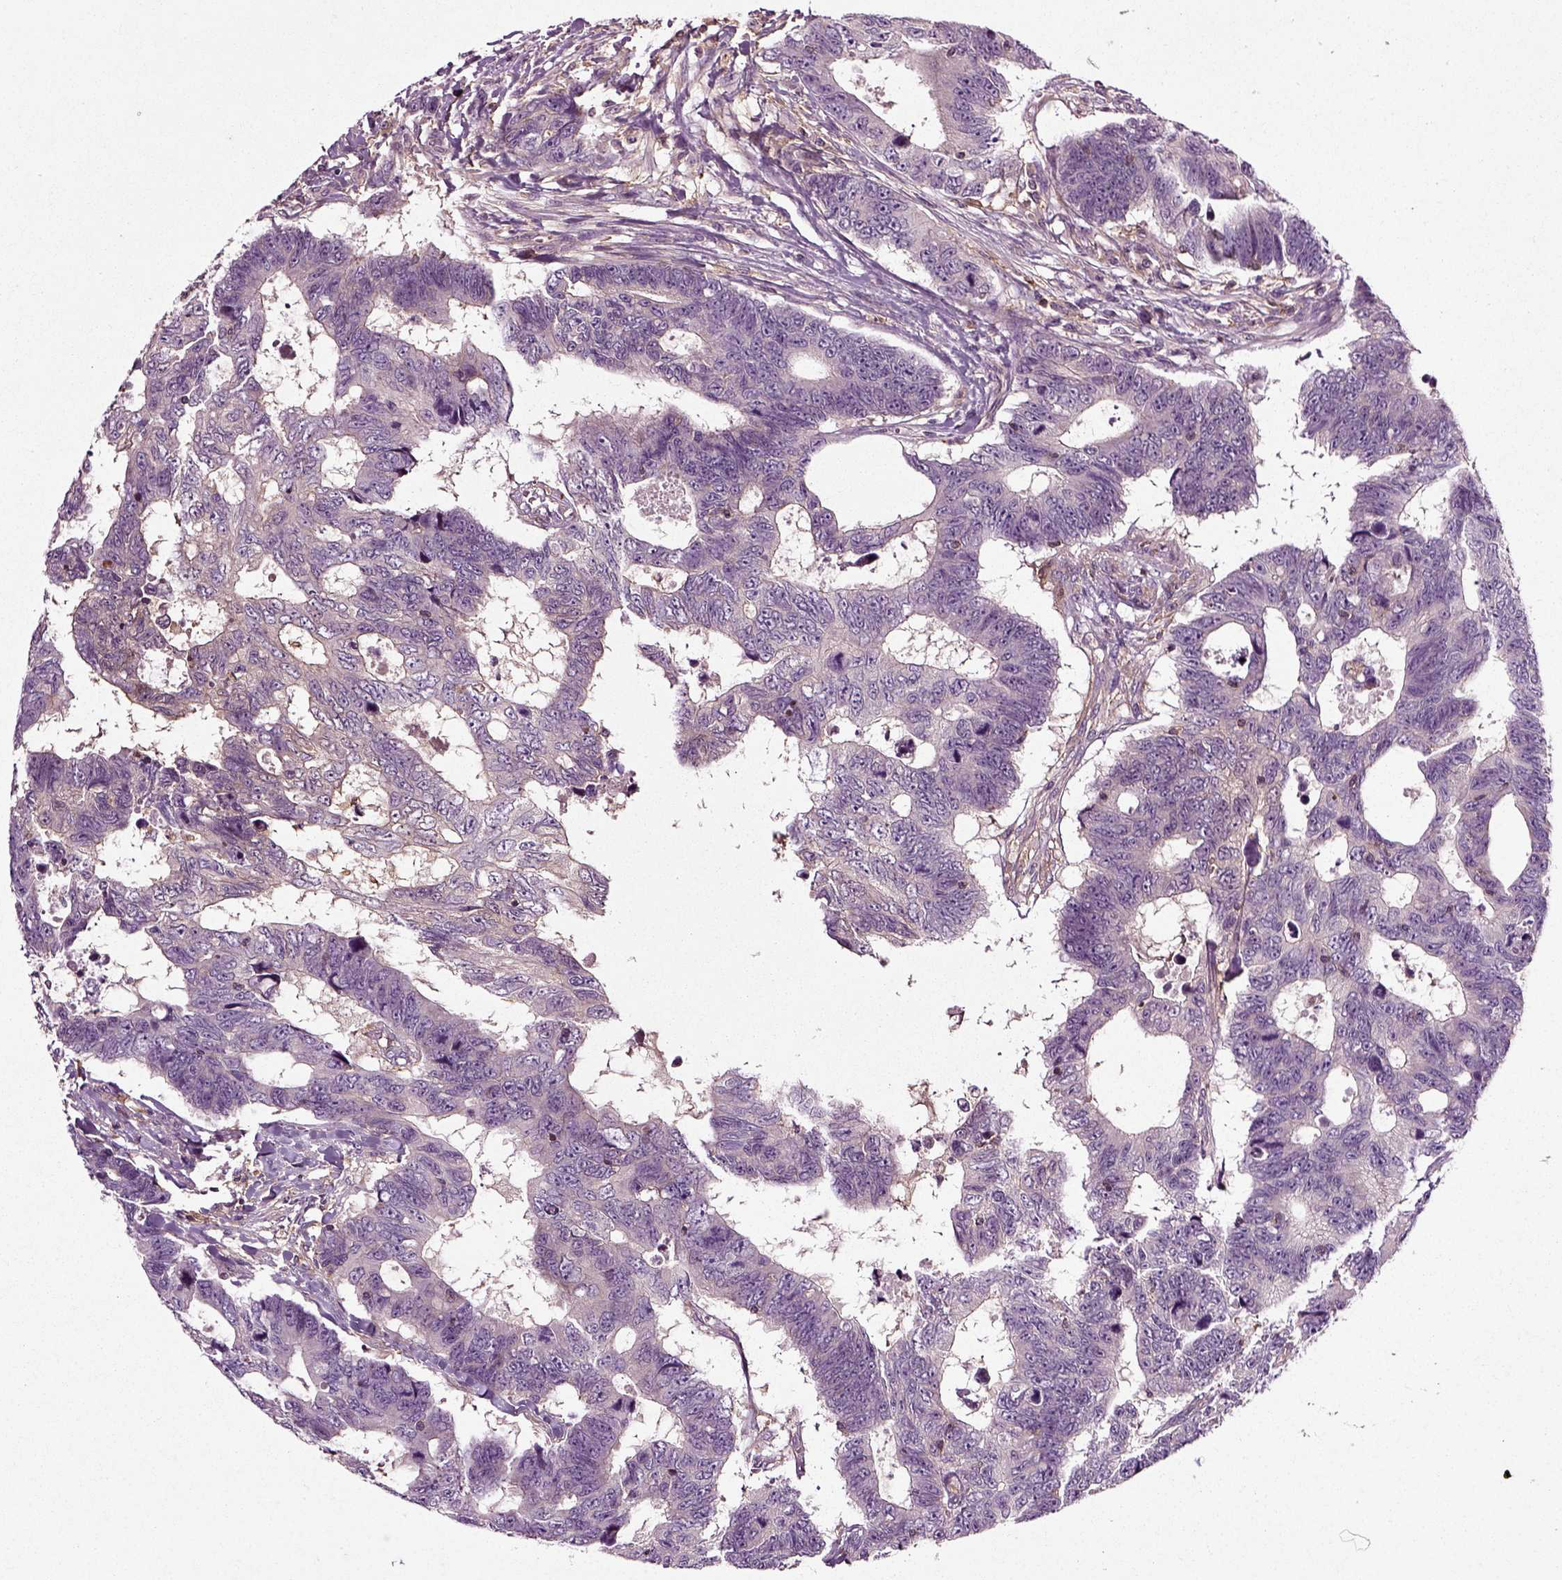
{"staining": {"intensity": "negative", "quantity": "none", "location": "none"}, "tissue": "colorectal cancer", "cell_type": "Tumor cells", "image_type": "cancer", "snomed": [{"axis": "morphology", "description": "Adenocarcinoma, NOS"}, {"axis": "topography", "description": "Colon"}], "caption": "An image of human adenocarcinoma (colorectal) is negative for staining in tumor cells. The staining was performed using DAB to visualize the protein expression in brown, while the nuclei were stained in blue with hematoxylin (Magnification: 20x).", "gene": "RHOF", "patient": {"sex": "female", "age": 77}}